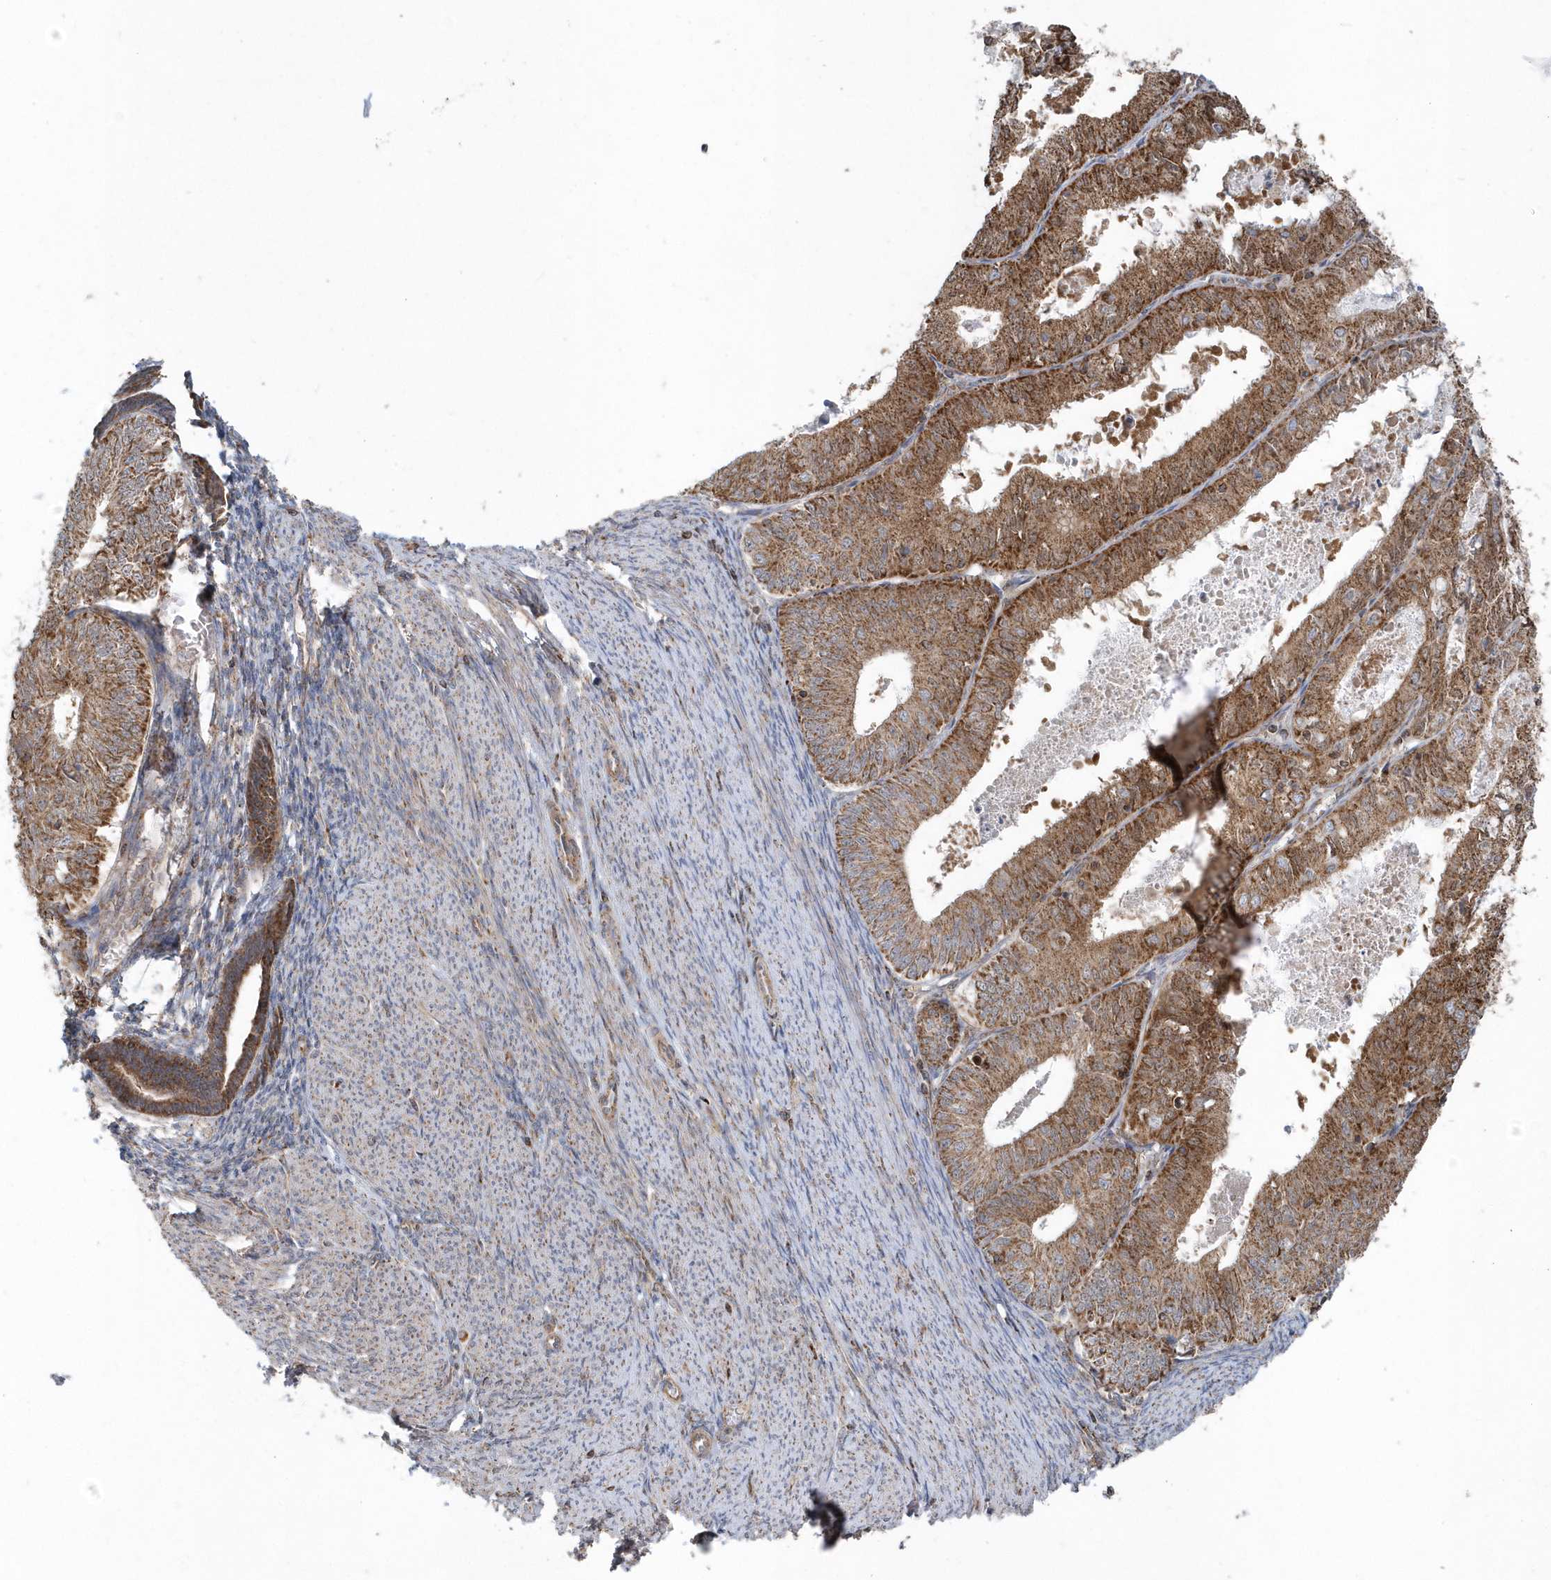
{"staining": {"intensity": "moderate", "quantity": ">75%", "location": "cytoplasmic/membranous"}, "tissue": "endometrial cancer", "cell_type": "Tumor cells", "image_type": "cancer", "snomed": [{"axis": "morphology", "description": "Adenocarcinoma, NOS"}, {"axis": "topography", "description": "Endometrium"}], "caption": "The immunohistochemical stain labels moderate cytoplasmic/membranous positivity in tumor cells of endometrial adenocarcinoma tissue.", "gene": "PPP1R7", "patient": {"sex": "female", "age": 57}}